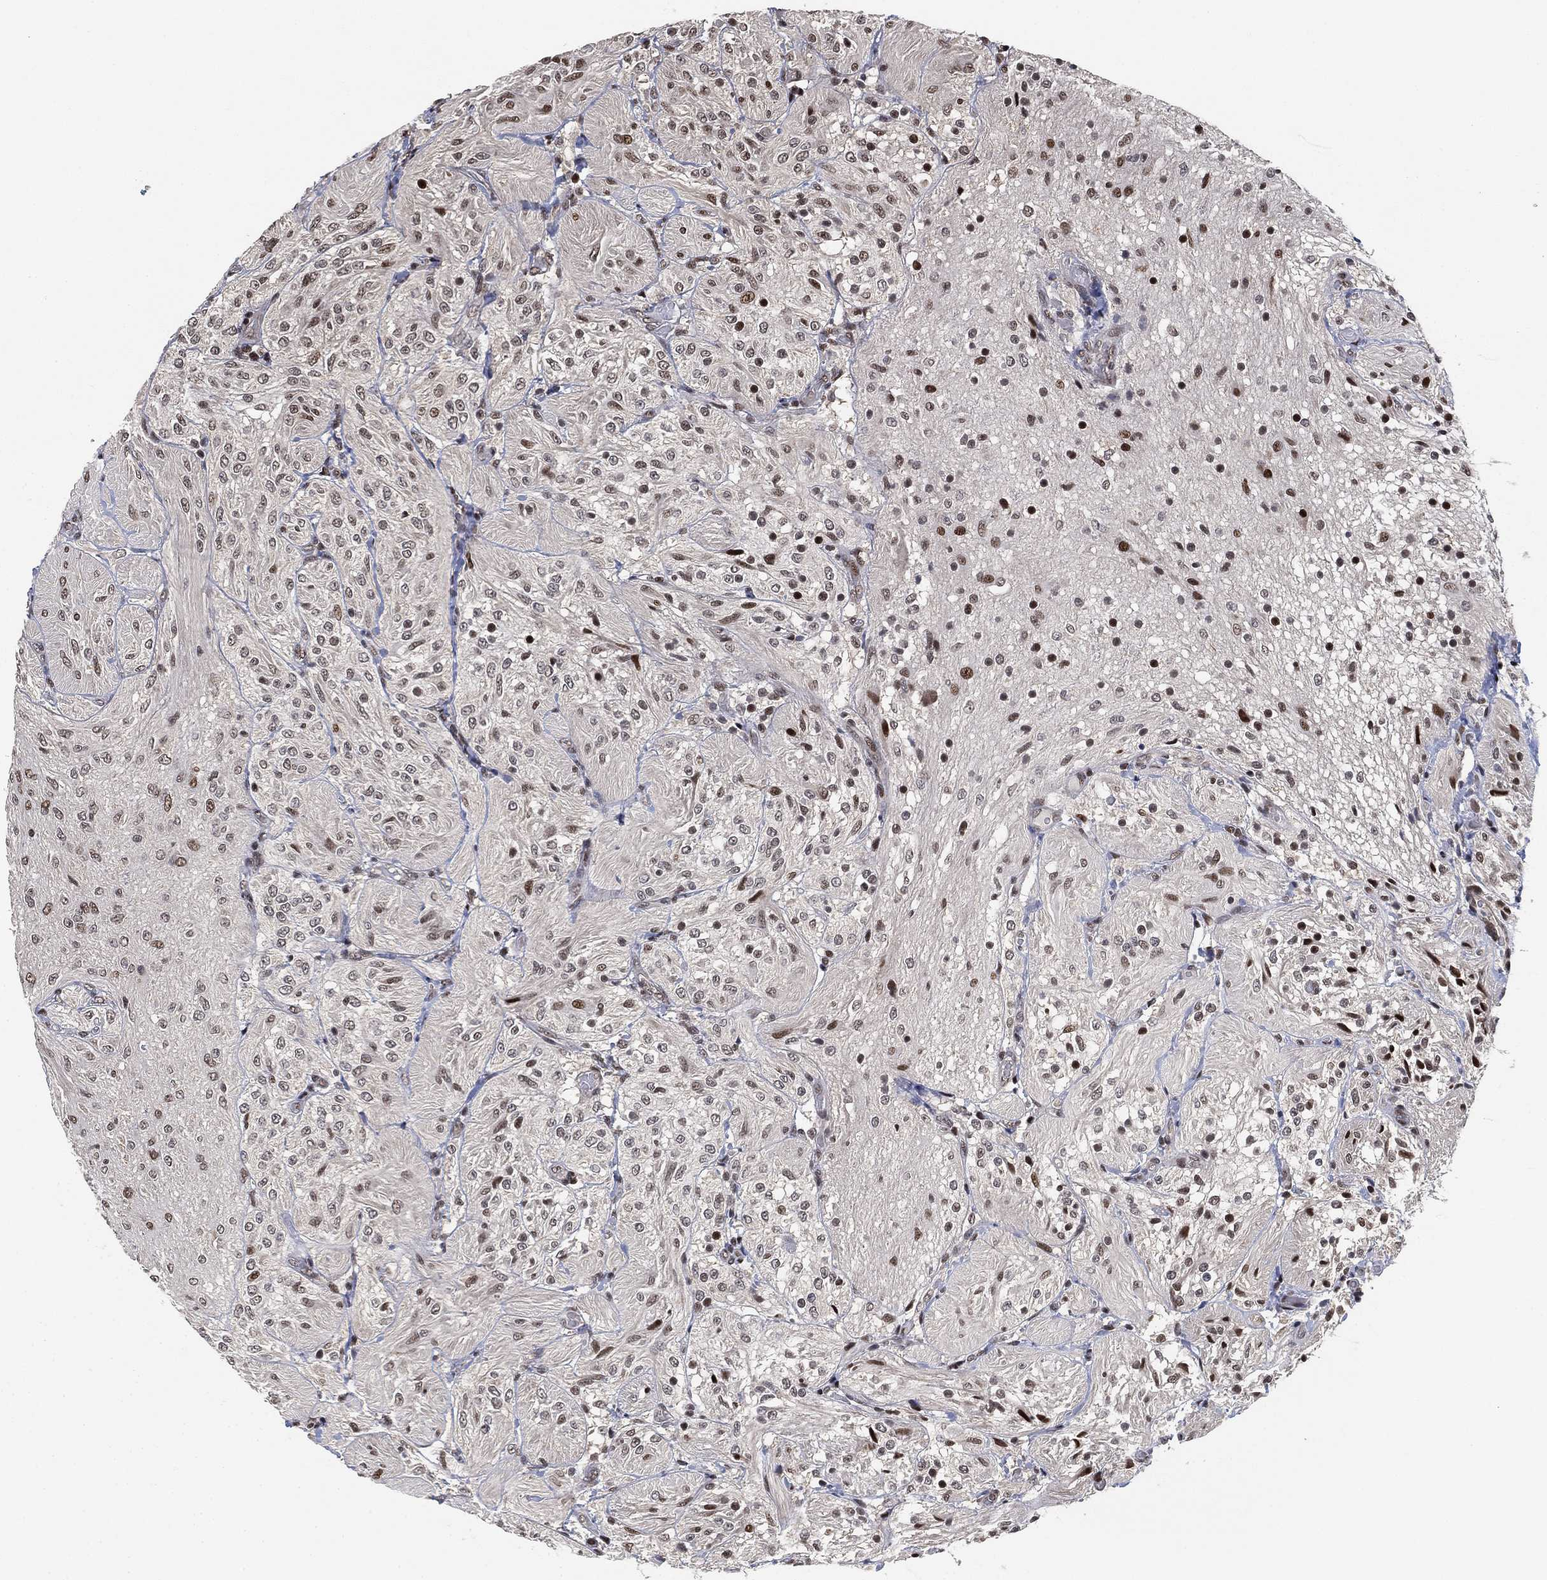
{"staining": {"intensity": "moderate", "quantity": "<25%", "location": "nuclear"}, "tissue": "glioma", "cell_type": "Tumor cells", "image_type": "cancer", "snomed": [{"axis": "morphology", "description": "Glioma, malignant, Low grade"}, {"axis": "topography", "description": "Brain"}], "caption": "Glioma stained for a protein (brown) demonstrates moderate nuclear positive expression in approximately <25% of tumor cells.", "gene": "ZSCAN30", "patient": {"sex": "male", "age": 3}}